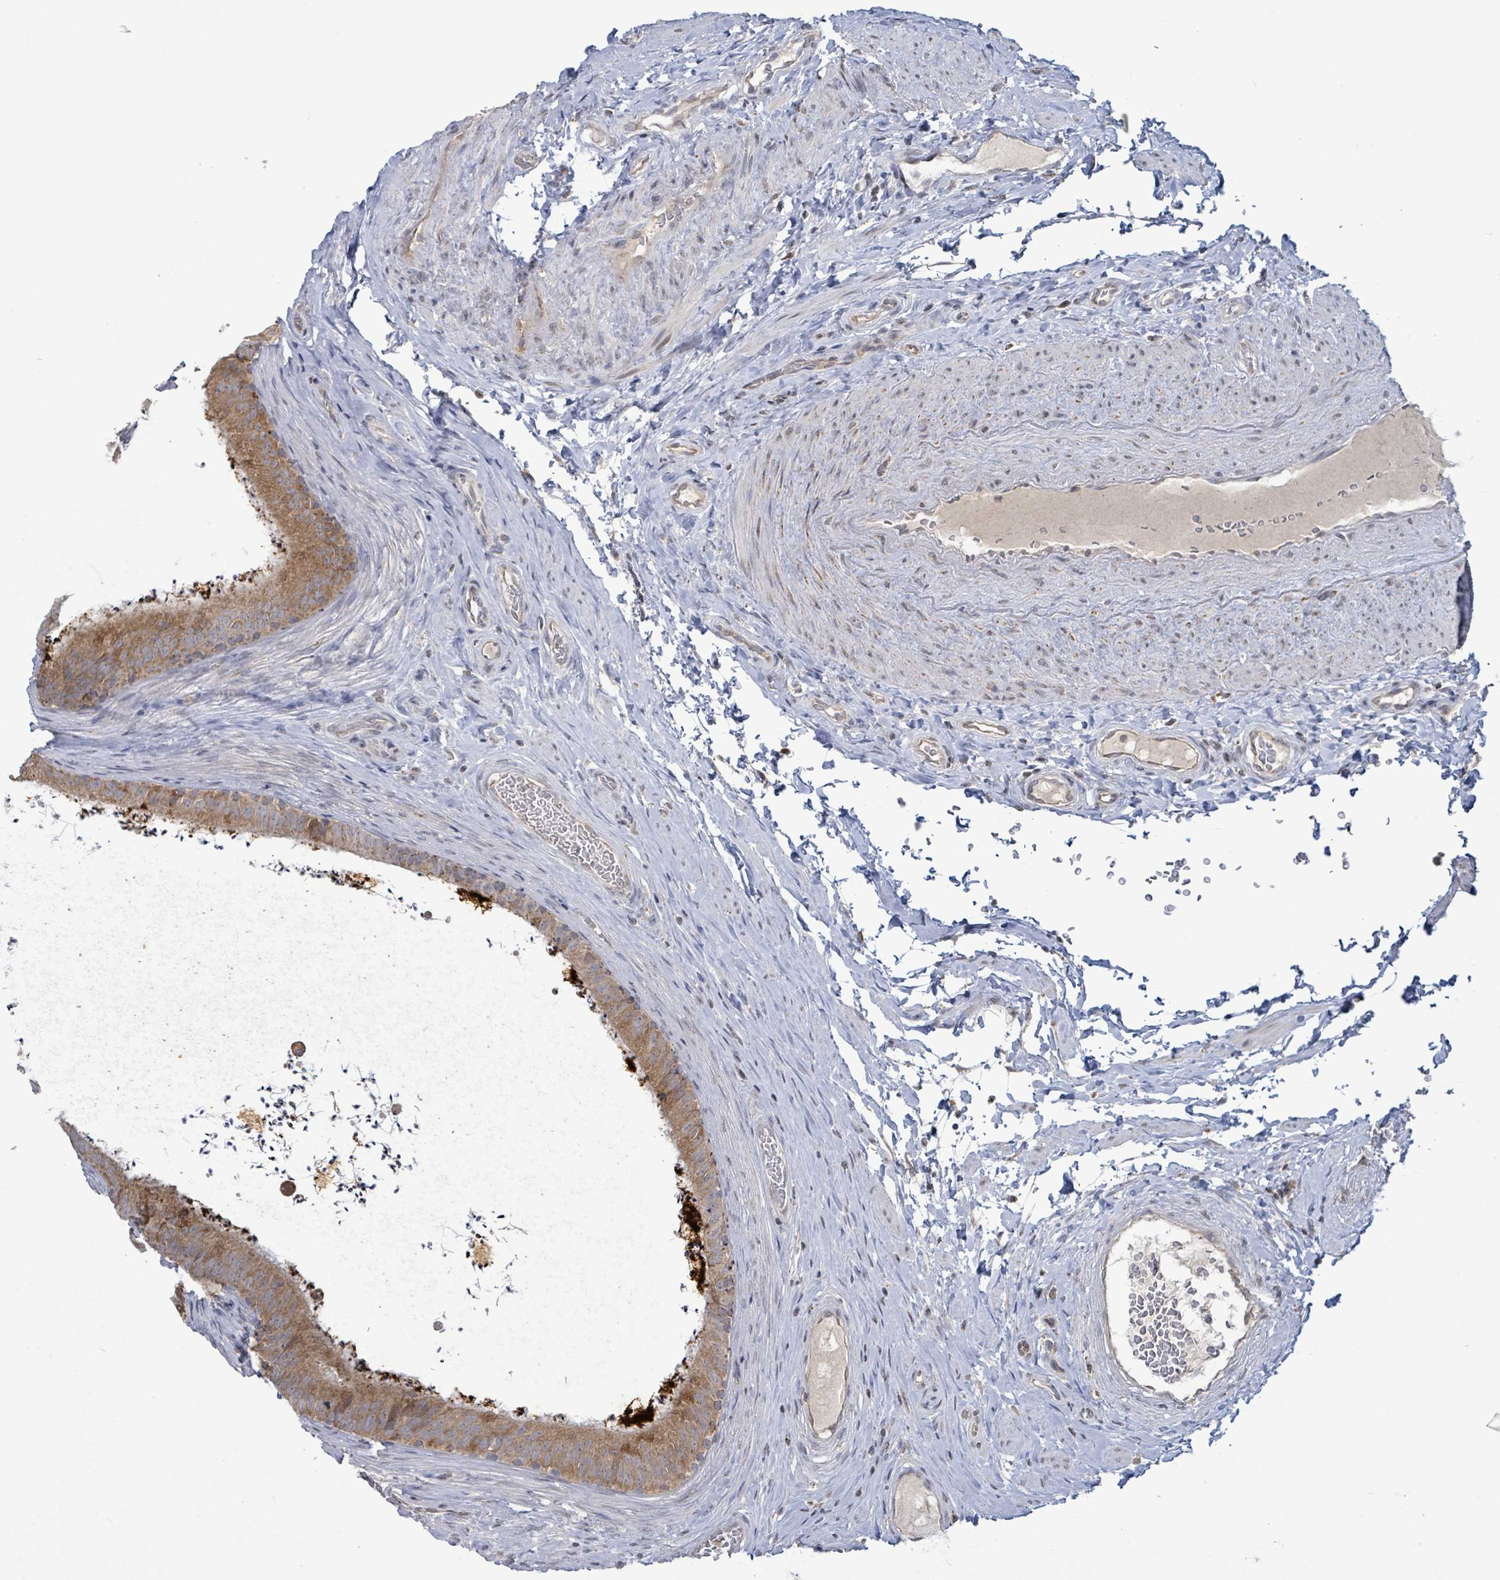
{"staining": {"intensity": "moderate", "quantity": ">75%", "location": "cytoplasmic/membranous"}, "tissue": "epididymis", "cell_type": "Glandular cells", "image_type": "normal", "snomed": [{"axis": "morphology", "description": "Normal tissue, NOS"}, {"axis": "topography", "description": "Testis"}, {"axis": "topography", "description": "Epididymis"}], "caption": "DAB (3,3'-diaminobenzidine) immunohistochemical staining of benign human epididymis reveals moderate cytoplasmic/membranous protein staining in approximately >75% of glandular cells.", "gene": "COQ10B", "patient": {"sex": "male", "age": 41}}